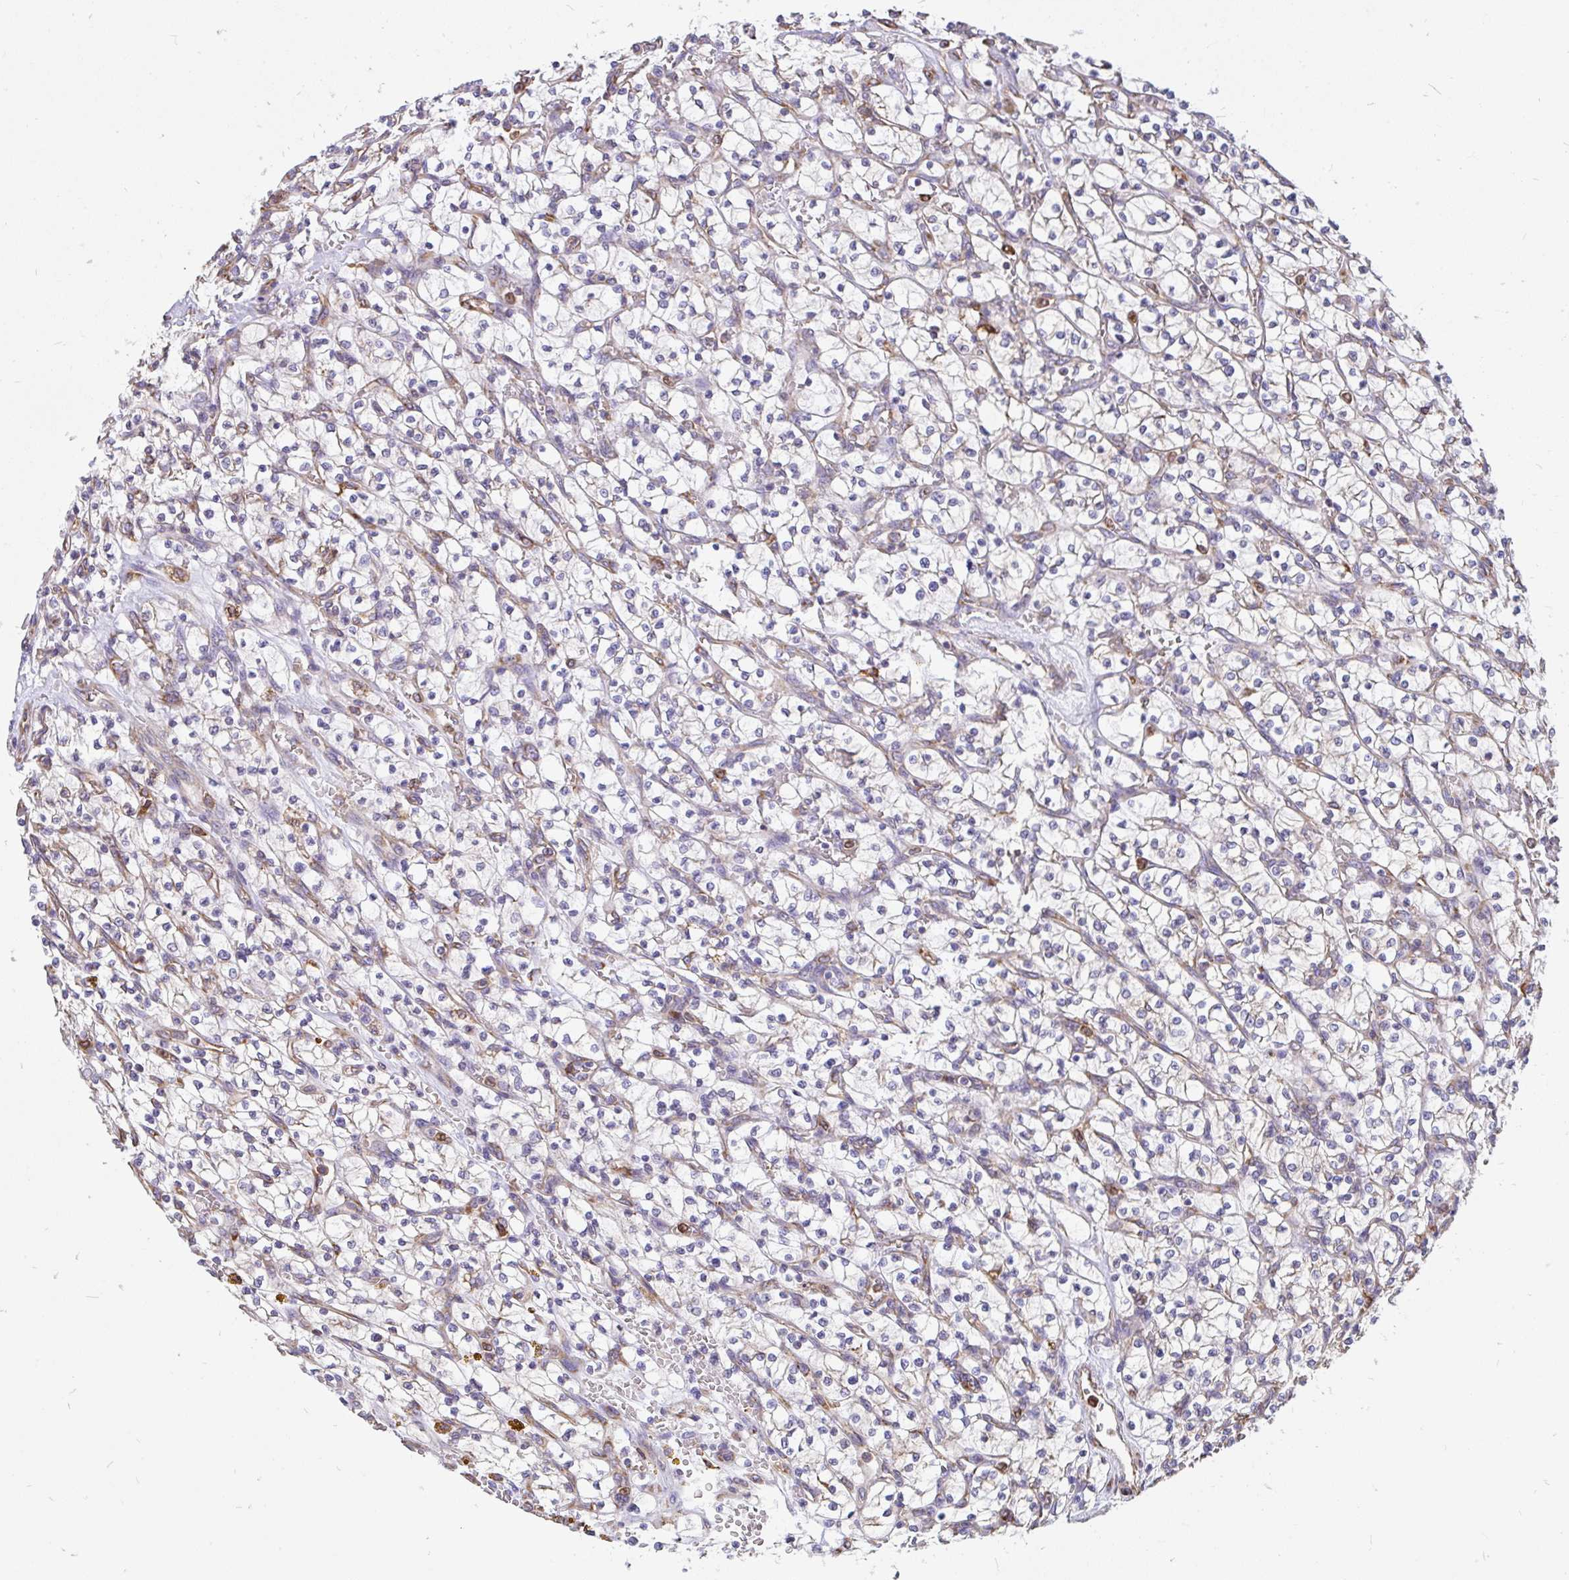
{"staining": {"intensity": "negative", "quantity": "none", "location": "none"}, "tissue": "renal cancer", "cell_type": "Tumor cells", "image_type": "cancer", "snomed": [{"axis": "morphology", "description": "Adenocarcinoma, NOS"}, {"axis": "topography", "description": "Kidney"}], "caption": "Immunohistochemistry micrograph of neoplastic tissue: human adenocarcinoma (renal) stained with DAB (3,3'-diaminobenzidine) exhibits no significant protein positivity in tumor cells.", "gene": "EML5", "patient": {"sex": "female", "age": 64}}